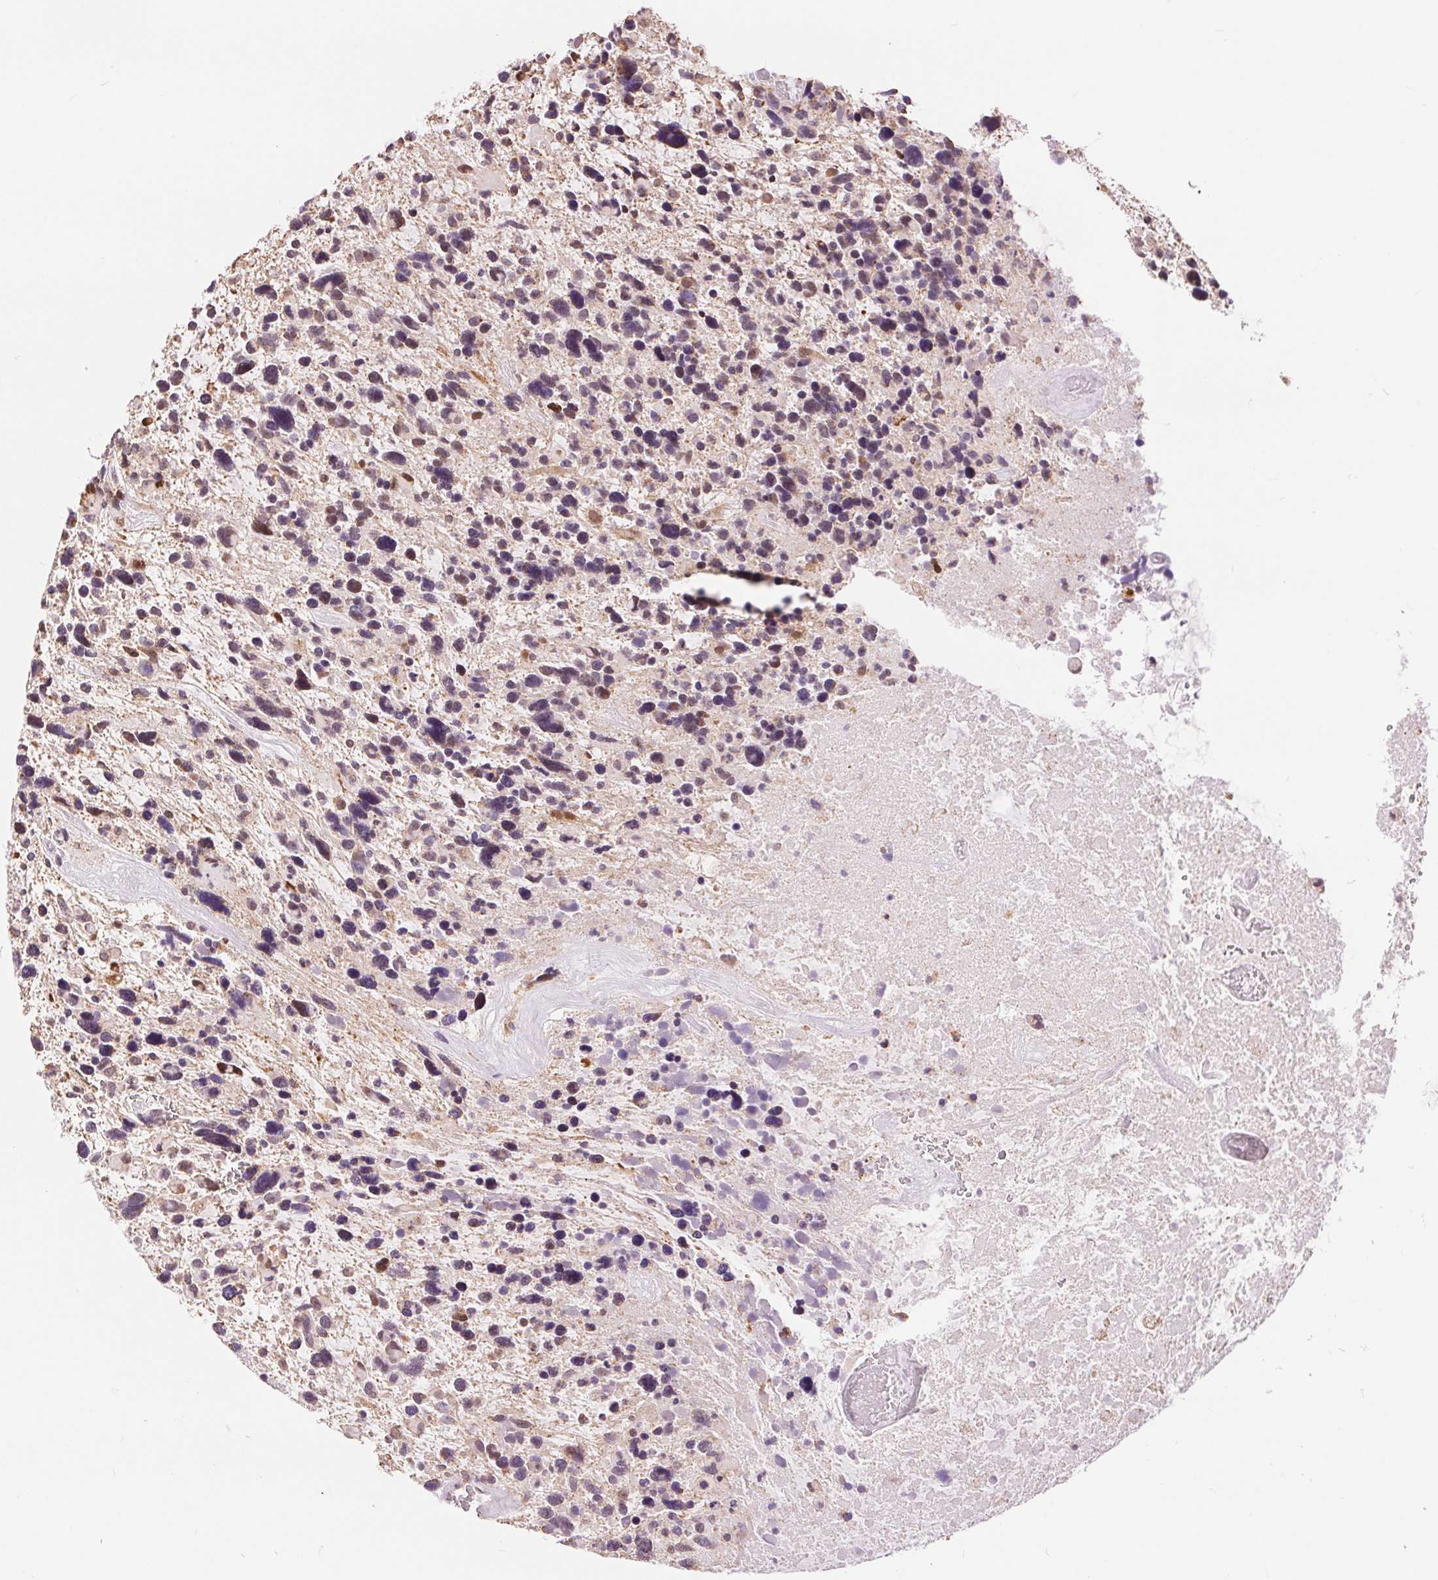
{"staining": {"intensity": "weak", "quantity": "<25%", "location": "cytoplasmic/membranous"}, "tissue": "glioma", "cell_type": "Tumor cells", "image_type": "cancer", "snomed": [{"axis": "morphology", "description": "Glioma, malignant, High grade"}, {"axis": "topography", "description": "Brain"}], "caption": "Immunohistochemistry (IHC) of human glioma exhibits no staining in tumor cells.", "gene": "POU2F2", "patient": {"sex": "male", "age": 49}}